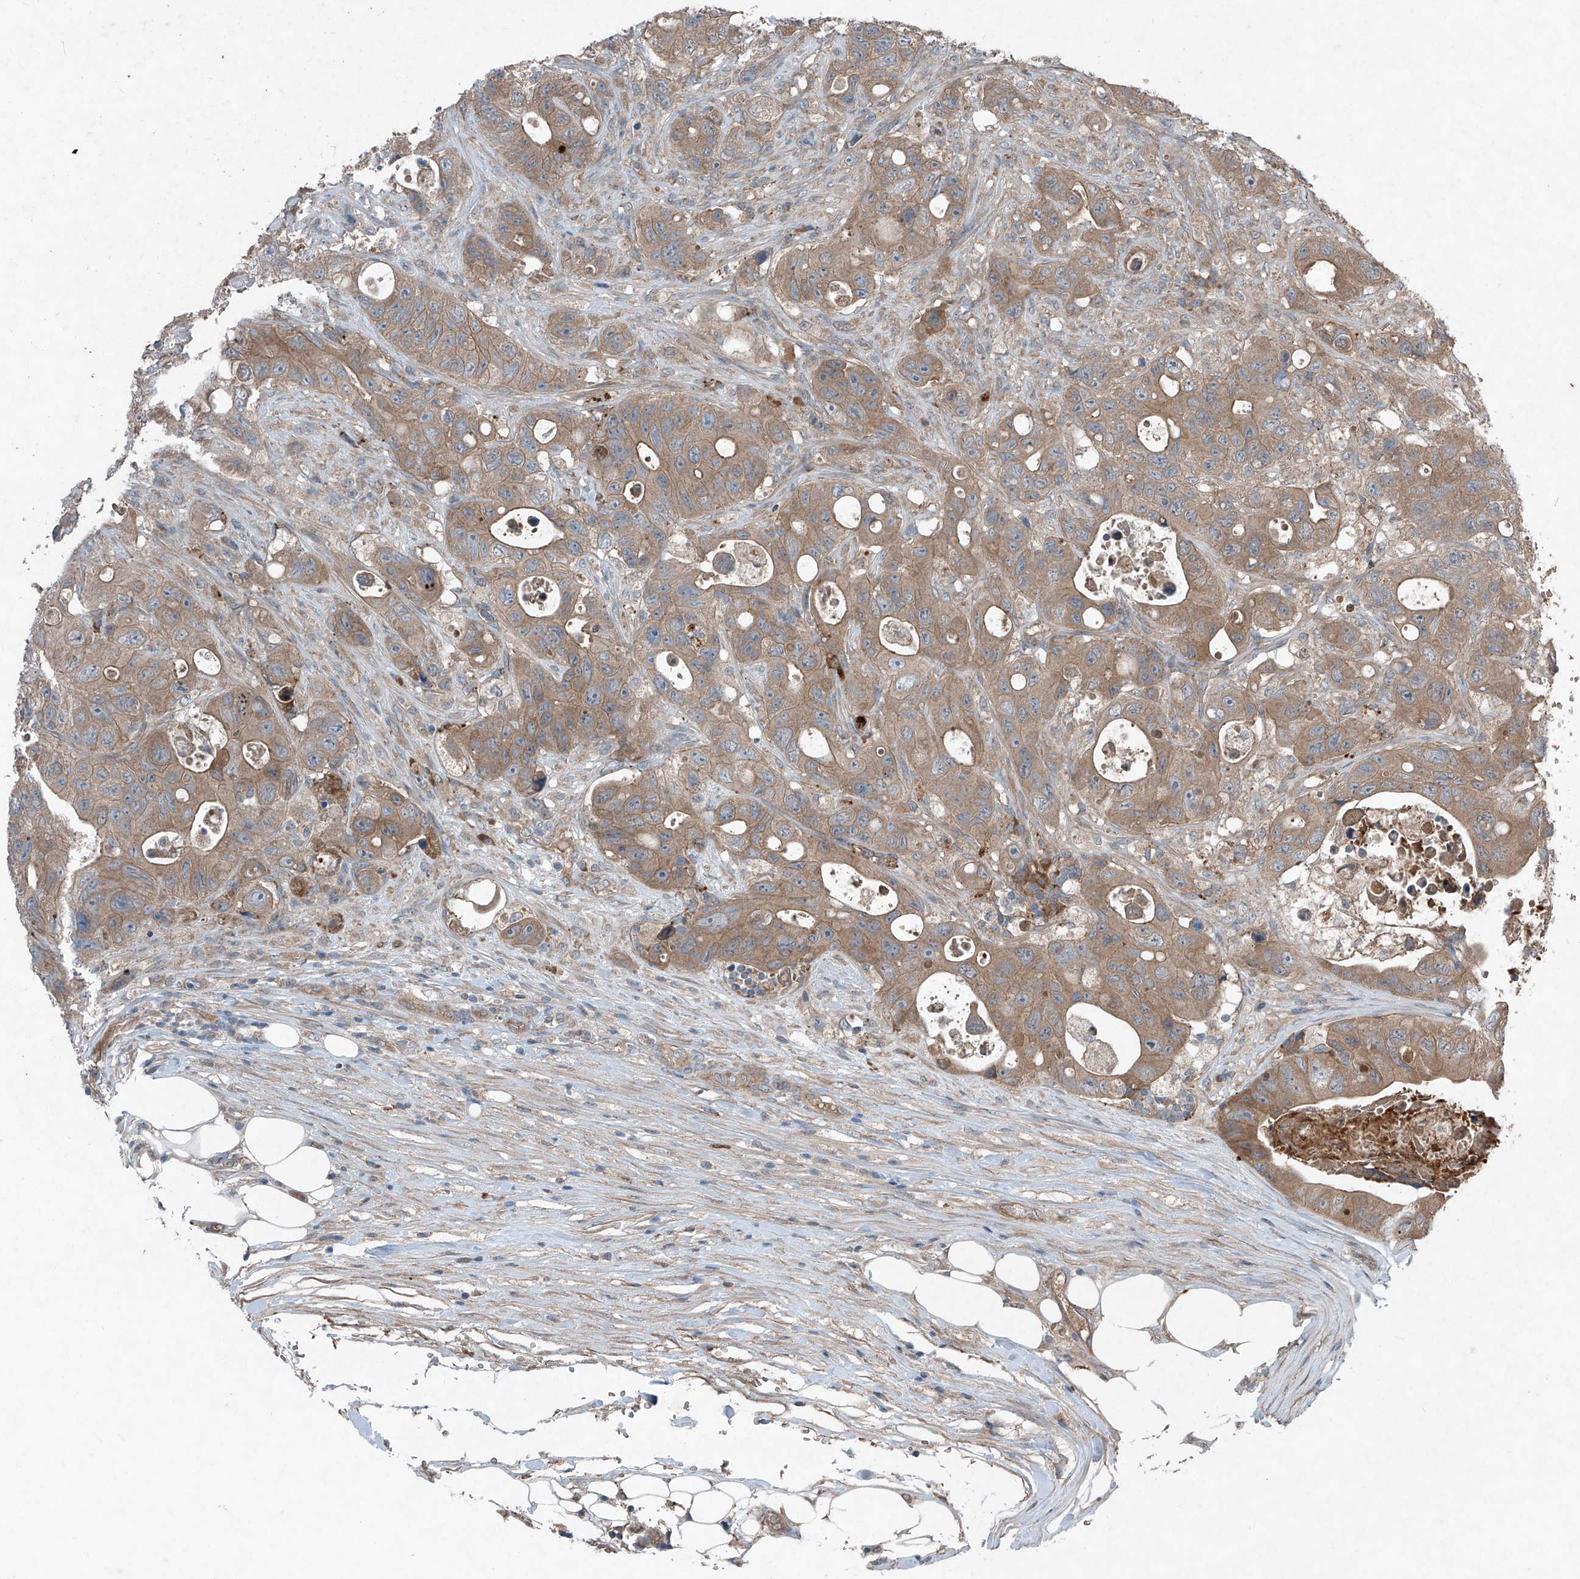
{"staining": {"intensity": "moderate", "quantity": ">75%", "location": "cytoplasmic/membranous"}, "tissue": "colorectal cancer", "cell_type": "Tumor cells", "image_type": "cancer", "snomed": [{"axis": "morphology", "description": "Adenocarcinoma, NOS"}, {"axis": "topography", "description": "Colon"}], "caption": "Colorectal adenocarcinoma stained for a protein (brown) reveals moderate cytoplasmic/membranous positive staining in approximately >75% of tumor cells.", "gene": "FOXRED2", "patient": {"sex": "female", "age": 46}}